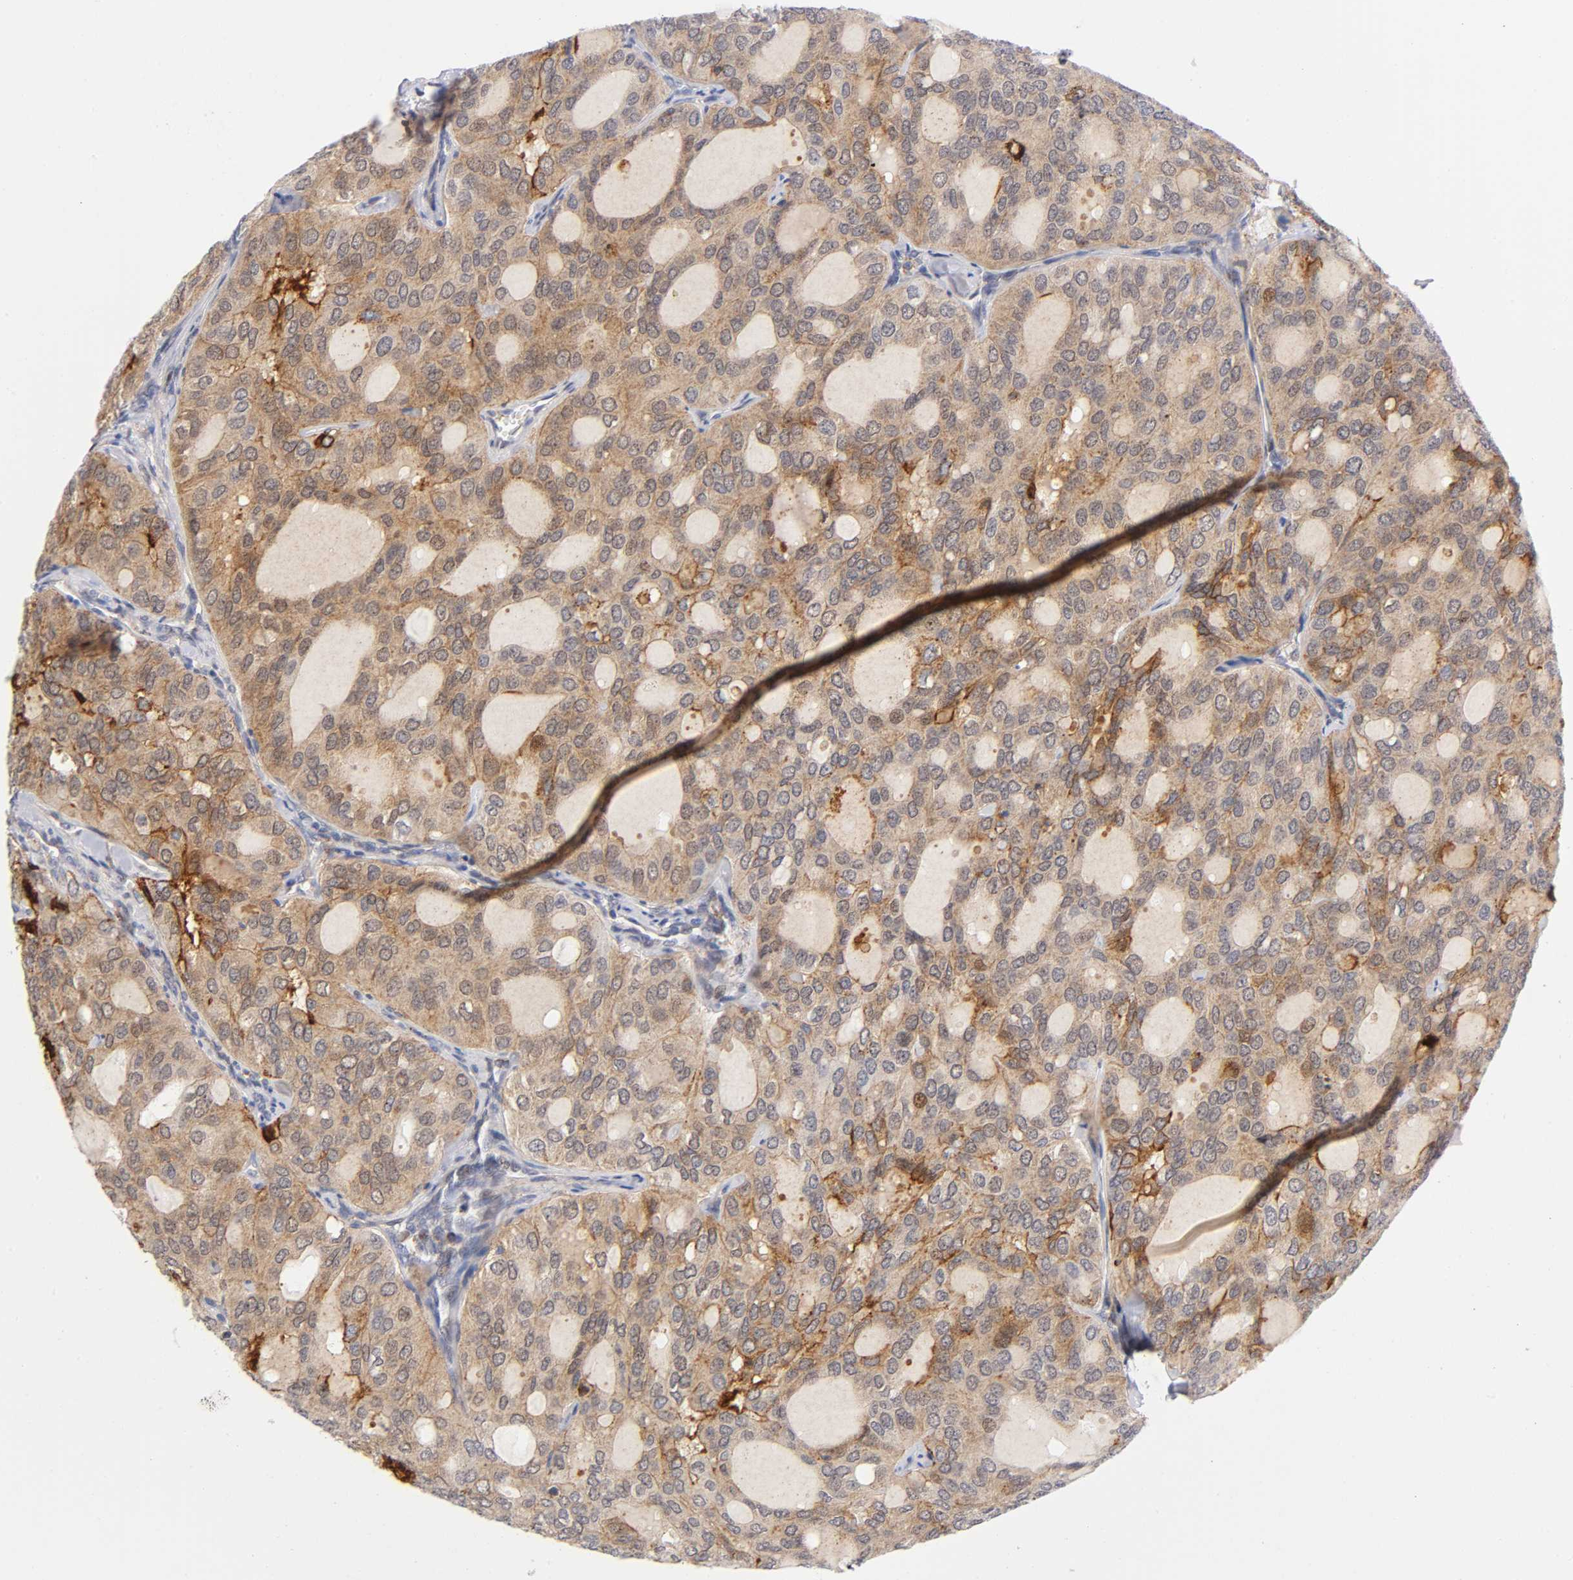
{"staining": {"intensity": "moderate", "quantity": ">75%", "location": "cytoplasmic/membranous,nuclear"}, "tissue": "thyroid cancer", "cell_type": "Tumor cells", "image_type": "cancer", "snomed": [{"axis": "morphology", "description": "Follicular adenoma carcinoma, NOS"}, {"axis": "topography", "description": "Thyroid gland"}], "caption": "Moderate cytoplasmic/membranous and nuclear expression for a protein is seen in about >75% of tumor cells of thyroid cancer (follicular adenoma carcinoma) using immunohistochemistry.", "gene": "ANXA7", "patient": {"sex": "male", "age": 75}}